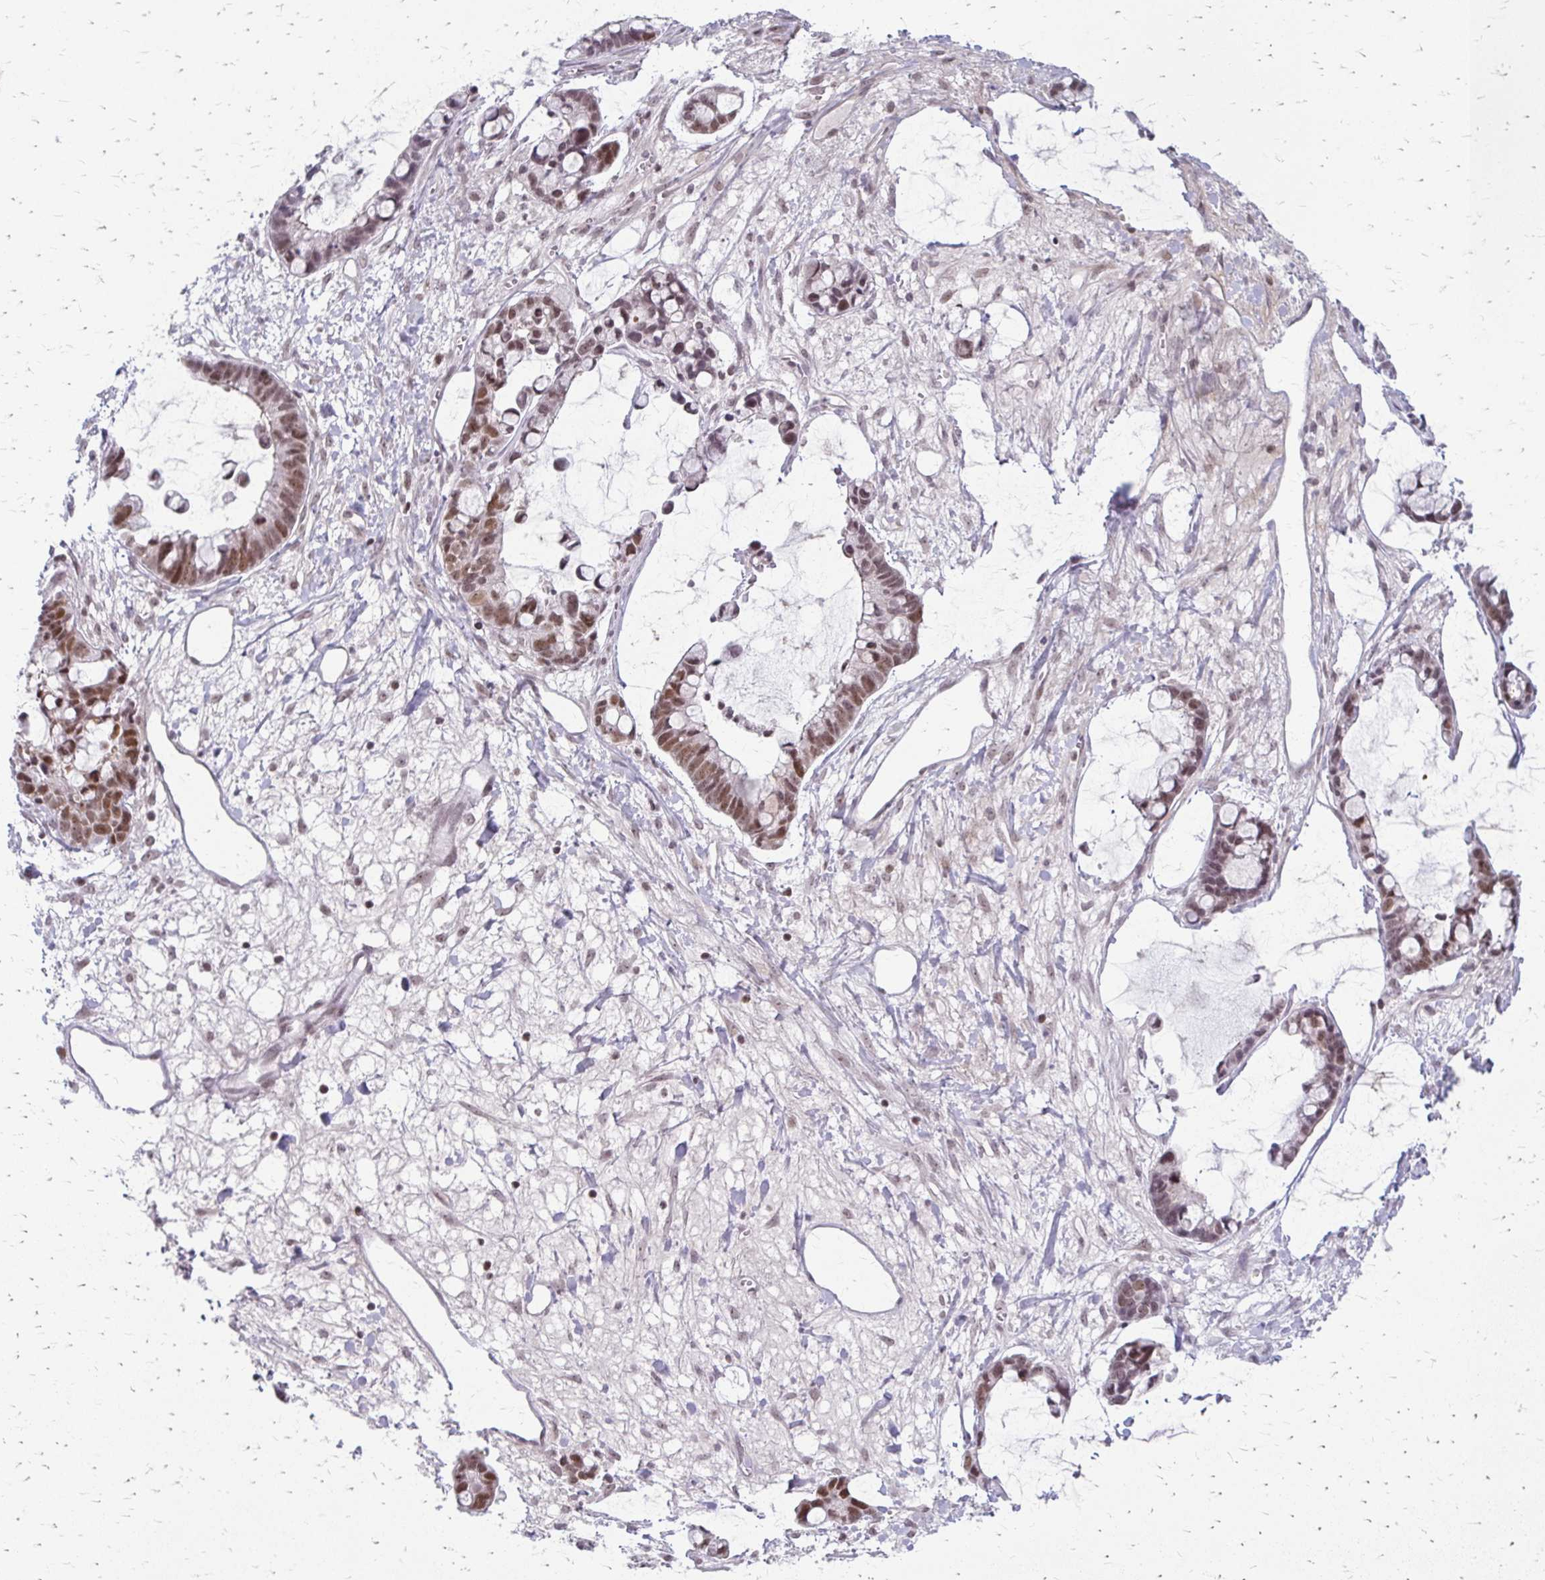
{"staining": {"intensity": "moderate", "quantity": ">75%", "location": "nuclear"}, "tissue": "ovarian cancer", "cell_type": "Tumor cells", "image_type": "cancer", "snomed": [{"axis": "morphology", "description": "Cystadenocarcinoma, mucinous, NOS"}, {"axis": "topography", "description": "Ovary"}], "caption": "Ovarian mucinous cystadenocarcinoma stained for a protein displays moderate nuclear positivity in tumor cells.", "gene": "EED", "patient": {"sex": "female", "age": 63}}